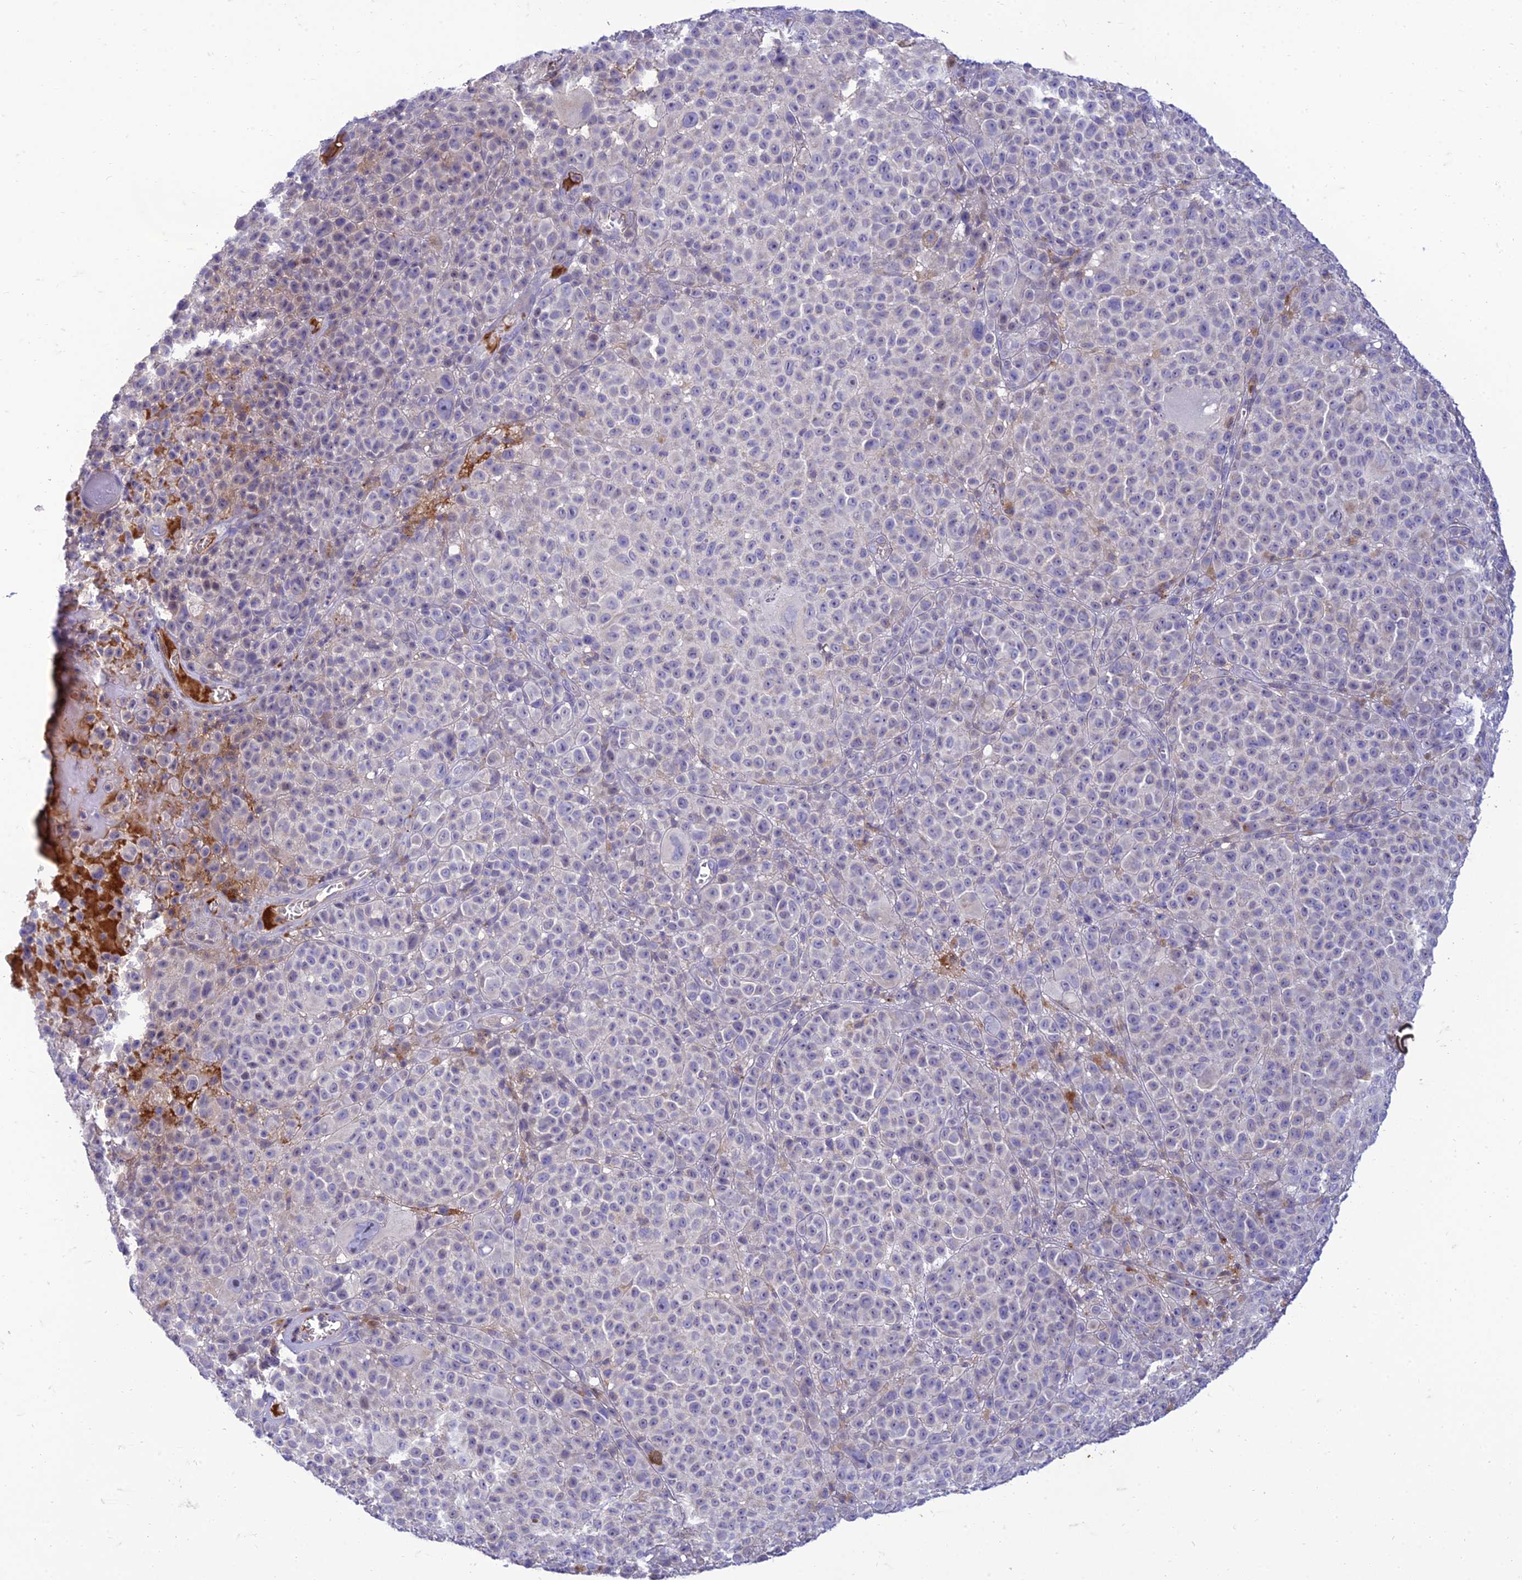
{"staining": {"intensity": "negative", "quantity": "none", "location": "none"}, "tissue": "melanoma", "cell_type": "Tumor cells", "image_type": "cancer", "snomed": [{"axis": "morphology", "description": "Malignant melanoma, NOS"}, {"axis": "topography", "description": "Skin"}], "caption": "Tumor cells show no significant protein expression in melanoma.", "gene": "IRAK3", "patient": {"sex": "female", "age": 94}}